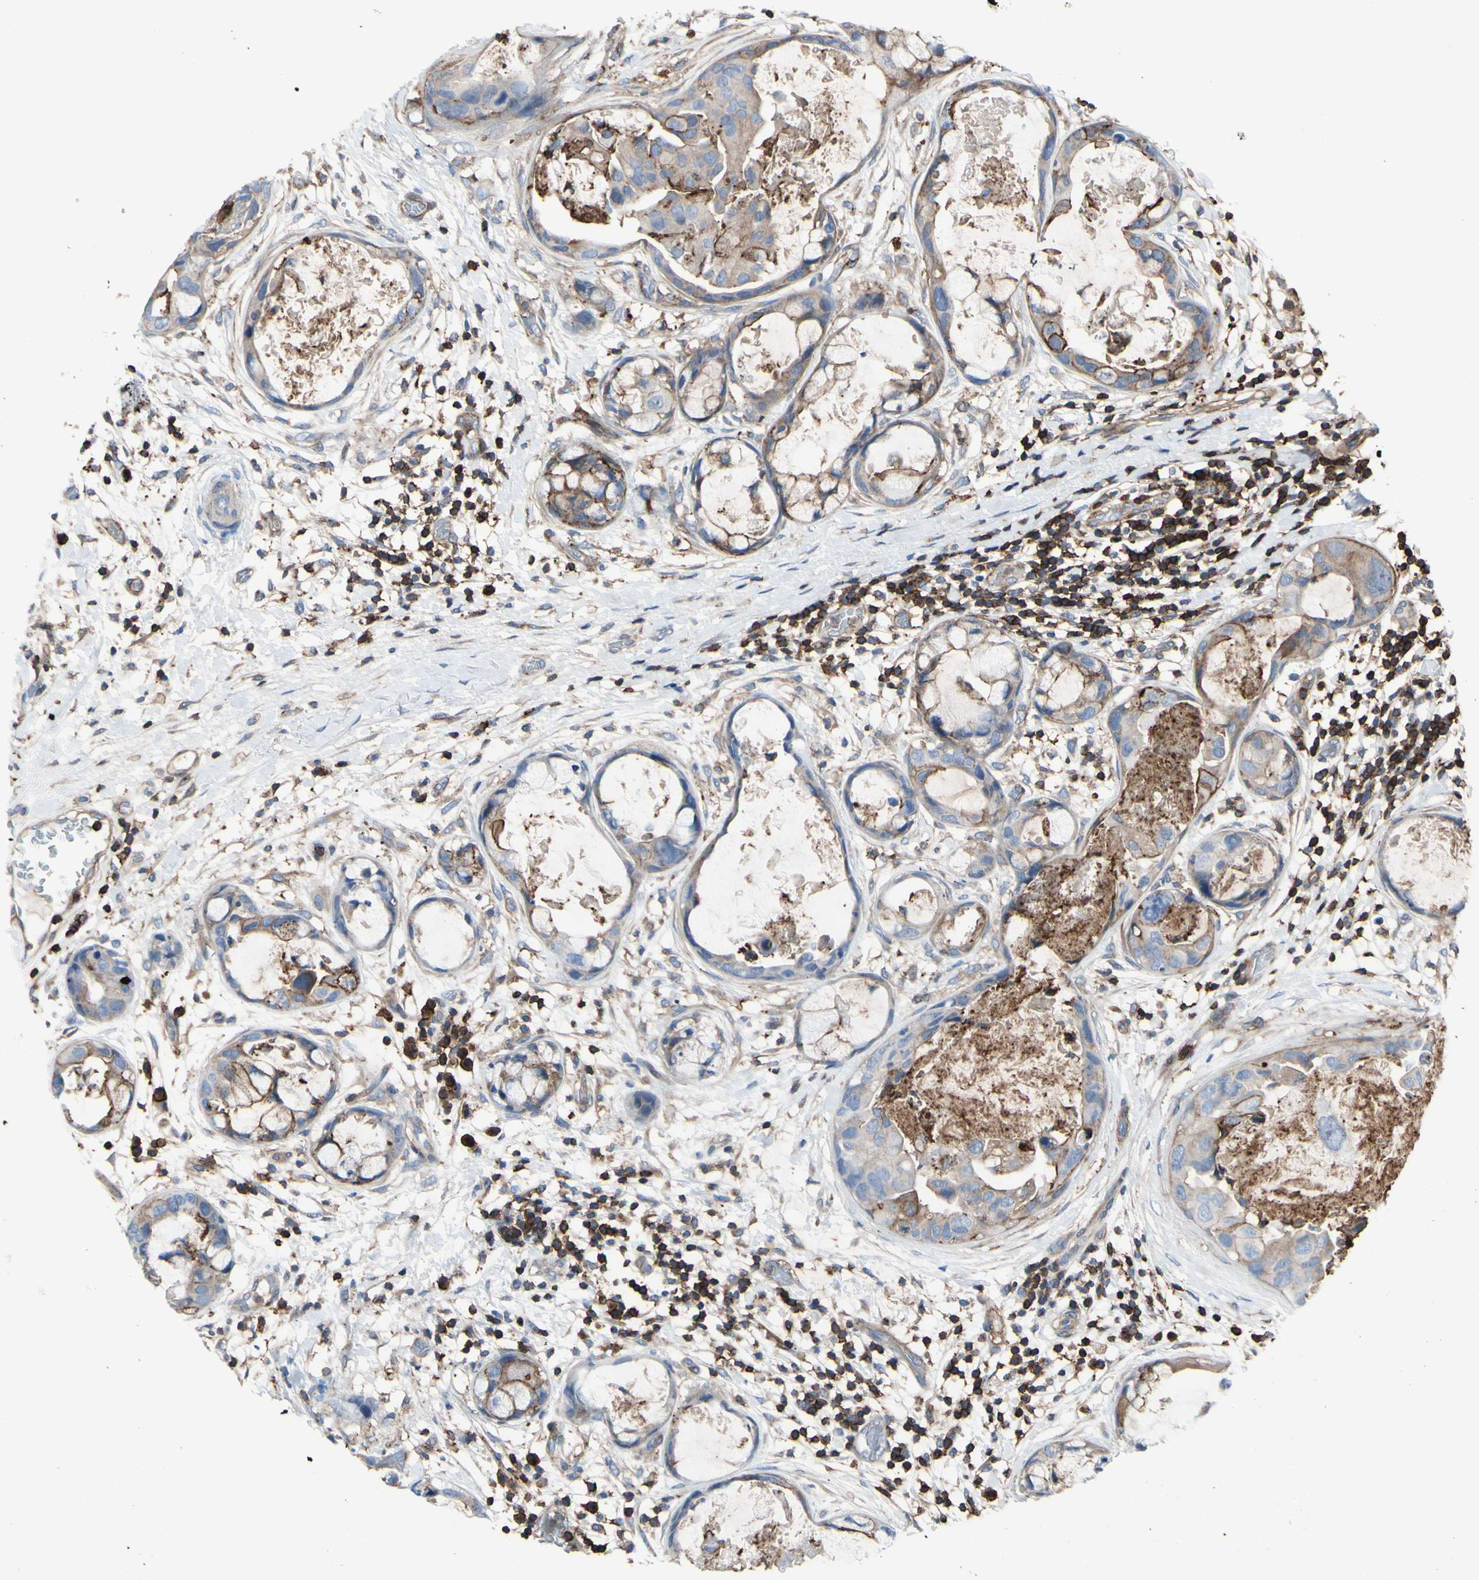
{"staining": {"intensity": "moderate", "quantity": ">75%", "location": "cytoplasmic/membranous"}, "tissue": "breast cancer", "cell_type": "Tumor cells", "image_type": "cancer", "snomed": [{"axis": "morphology", "description": "Duct carcinoma"}, {"axis": "topography", "description": "Breast"}], "caption": "This photomicrograph displays immunohistochemistry staining of human breast invasive ductal carcinoma, with medium moderate cytoplasmic/membranous staining in approximately >75% of tumor cells.", "gene": "ANXA6", "patient": {"sex": "female", "age": 40}}